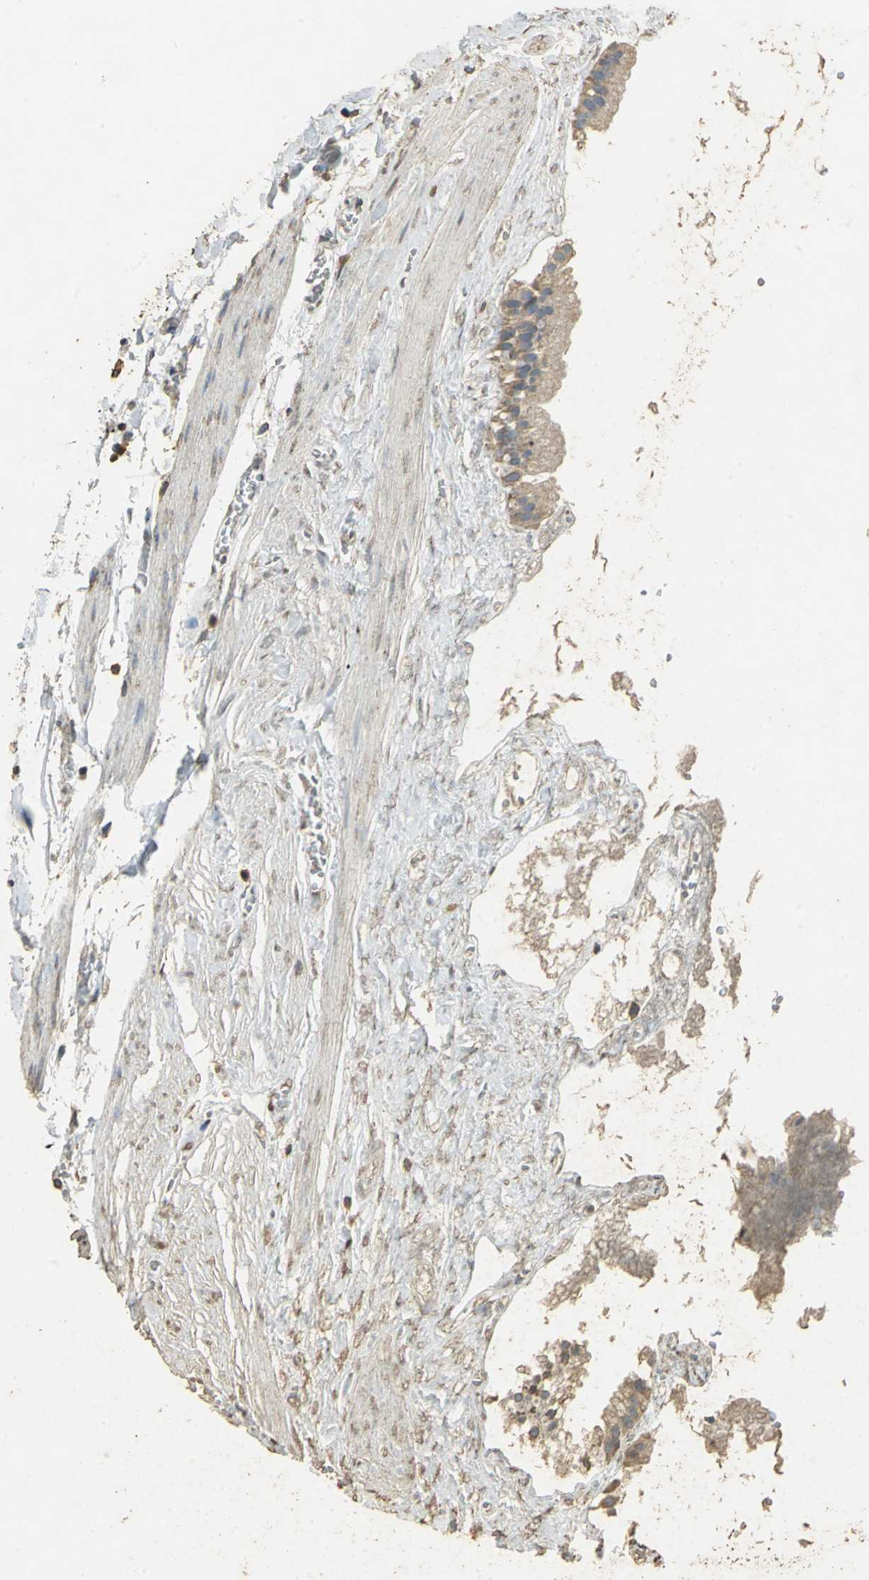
{"staining": {"intensity": "moderate", "quantity": ">75%", "location": "cytoplasmic/membranous"}, "tissue": "gallbladder", "cell_type": "Glandular cells", "image_type": "normal", "snomed": [{"axis": "morphology", "description": "Normal tissue, NOS"}, {"axis": "topography", "description": "Gallbladder"}], "caption": "Glandular cells demonstrate medium levels of moderate cytoplasmic/membranous expression in approximately >75% of cells in unremarkable human gallbladder.", "gene": "ACSL4", "patient": {"sex": "female", "age": 63}}